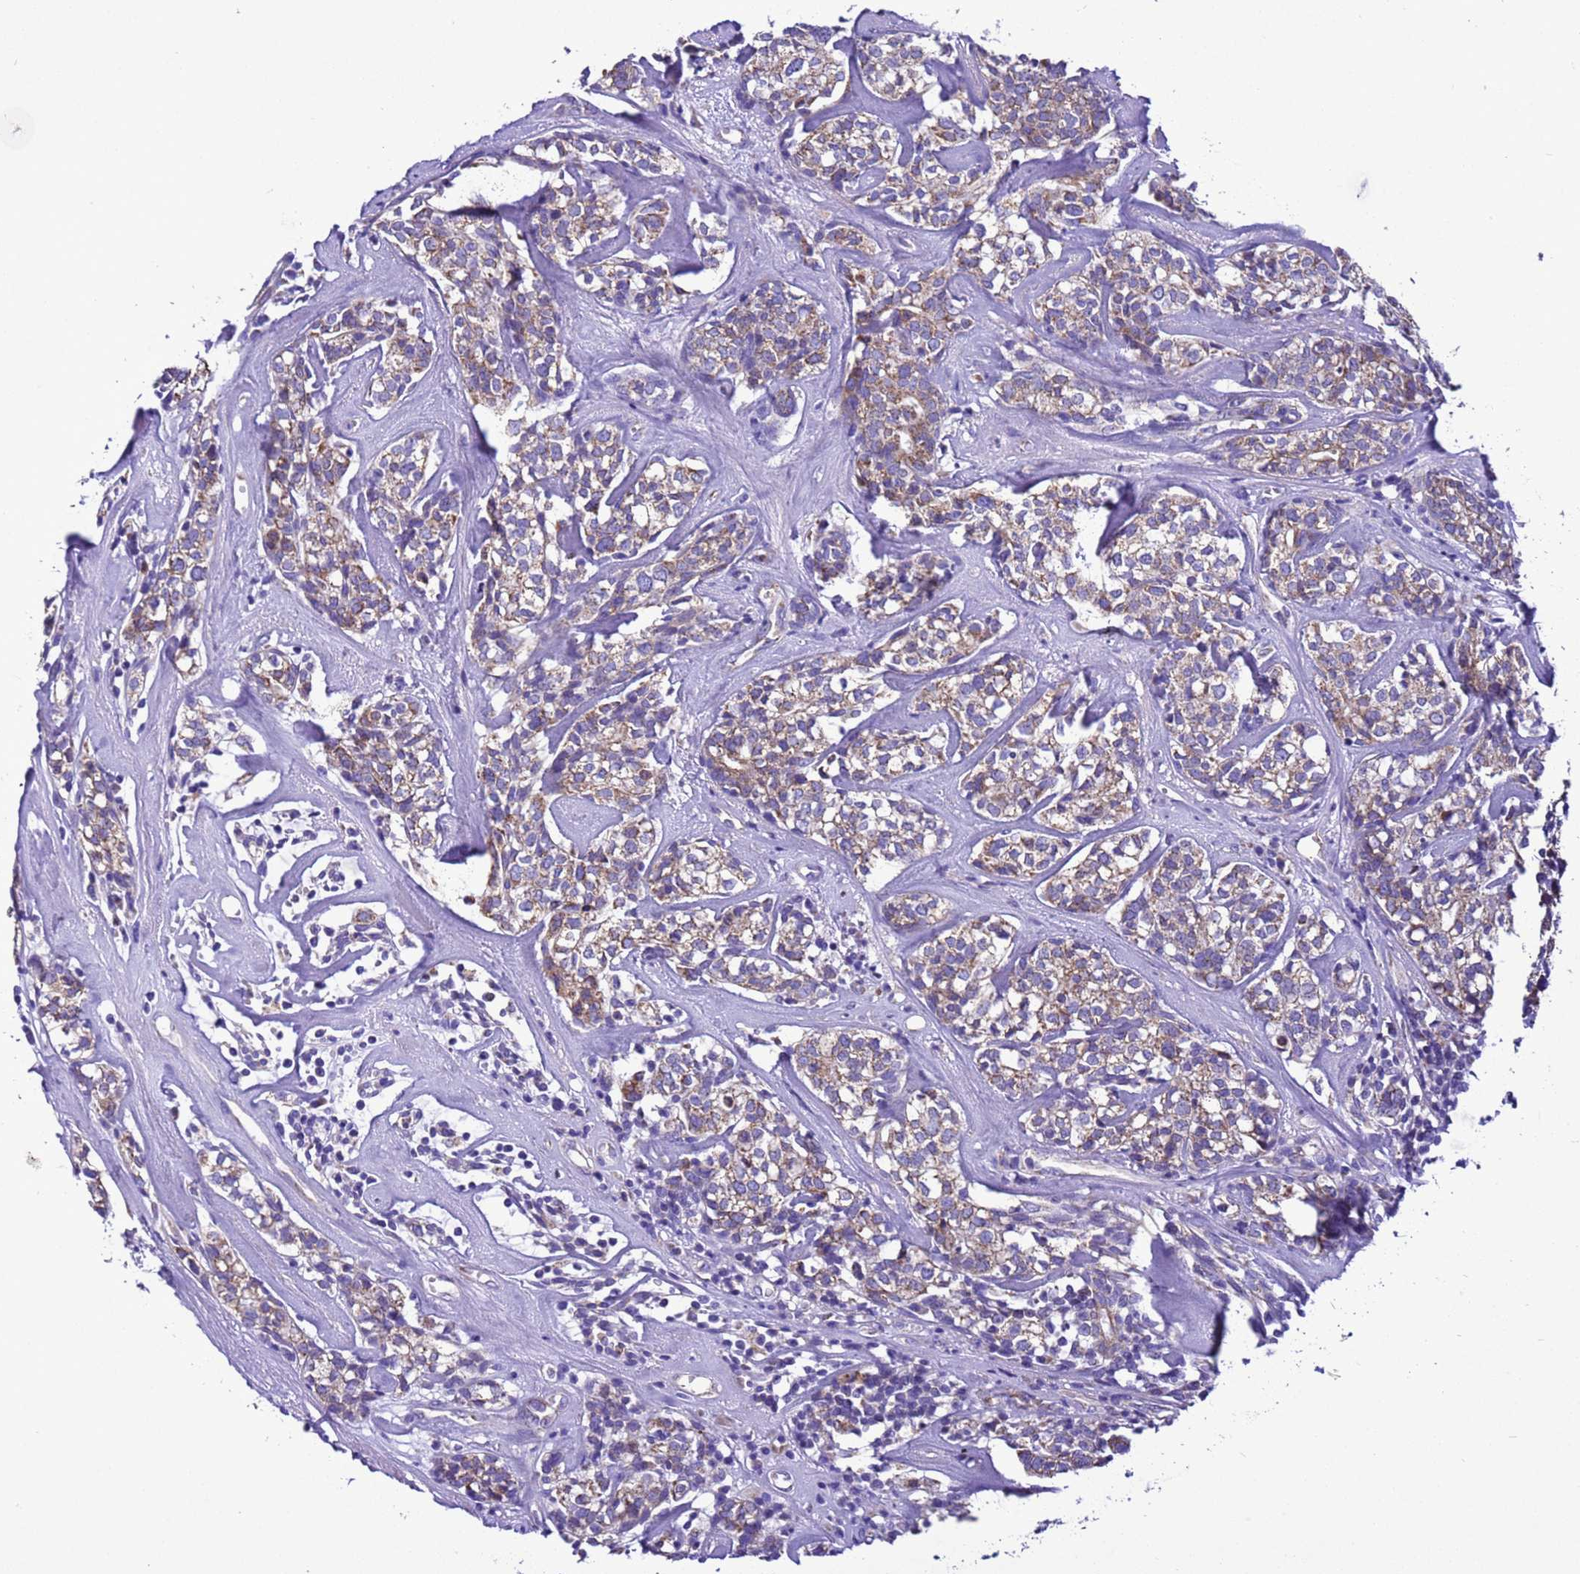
{"staining": {"intensity": "weak", "quantity": "25%-75%", "location": "cytoplasmic/membranous"}, "tissue": "head and neck cancer", "cell_type": "Tumor cells", "image_type": "cancer", "snomed": [{"axis": "morphology", "description": "Adenocarcinoma, NOS"}, {"axis": "topography", "description": "Salivary gland"}, {"axis": "topography", "description": "Head-Neck"}], "caption": "Protein expression analysis of head and neck adenocarcinoma demonstrates weak cytoplasmic/membranous staining in approximately 25%-75% of tumor cells. The staining was performed using DAB, with brown indicating positive protein expression. Nuclei are stained blue with hematoxylin.", "gene": "CCDC191", "patient": {"sex": "female", "age": 65}}